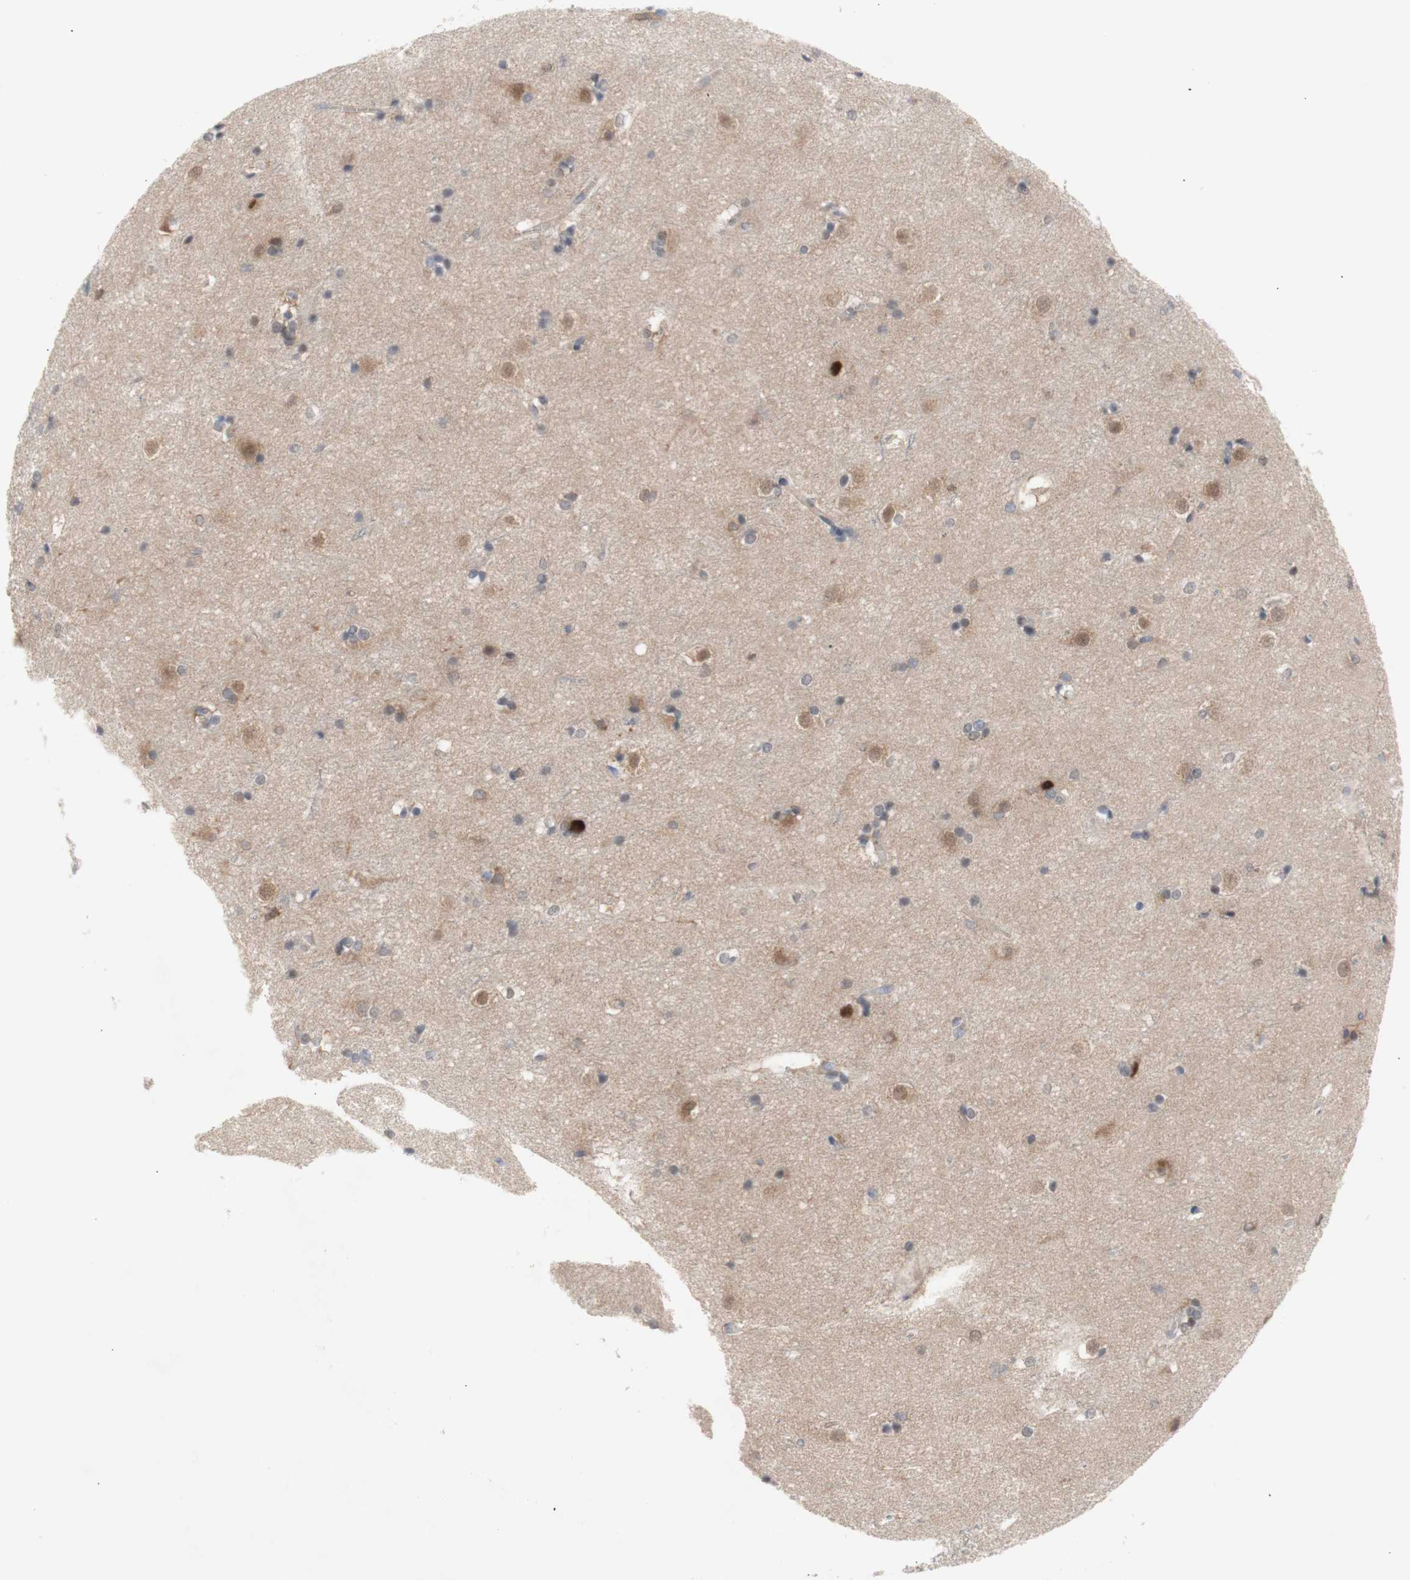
{"staining": {"intensity": "moderate", "quantity": "<25%", "location": "cytoplasmic/membranous"}, "tissue": "caudate", "cell_type": "Glial cells", "image_type": "normal", "snomed": [{"axis": "morphology", "description": "Normal tissue, NOS"}, {"axis": "topography", "description": "Lateral ventricle wall"}], "caption": "Protein positivity by IHC shows moderate cytoplasmic/membranous positivity in approximately <25% of glial cells in unremarkable caudate.", "gene": "PRMT5", "patient": {"sex": "female", "age": 19}}